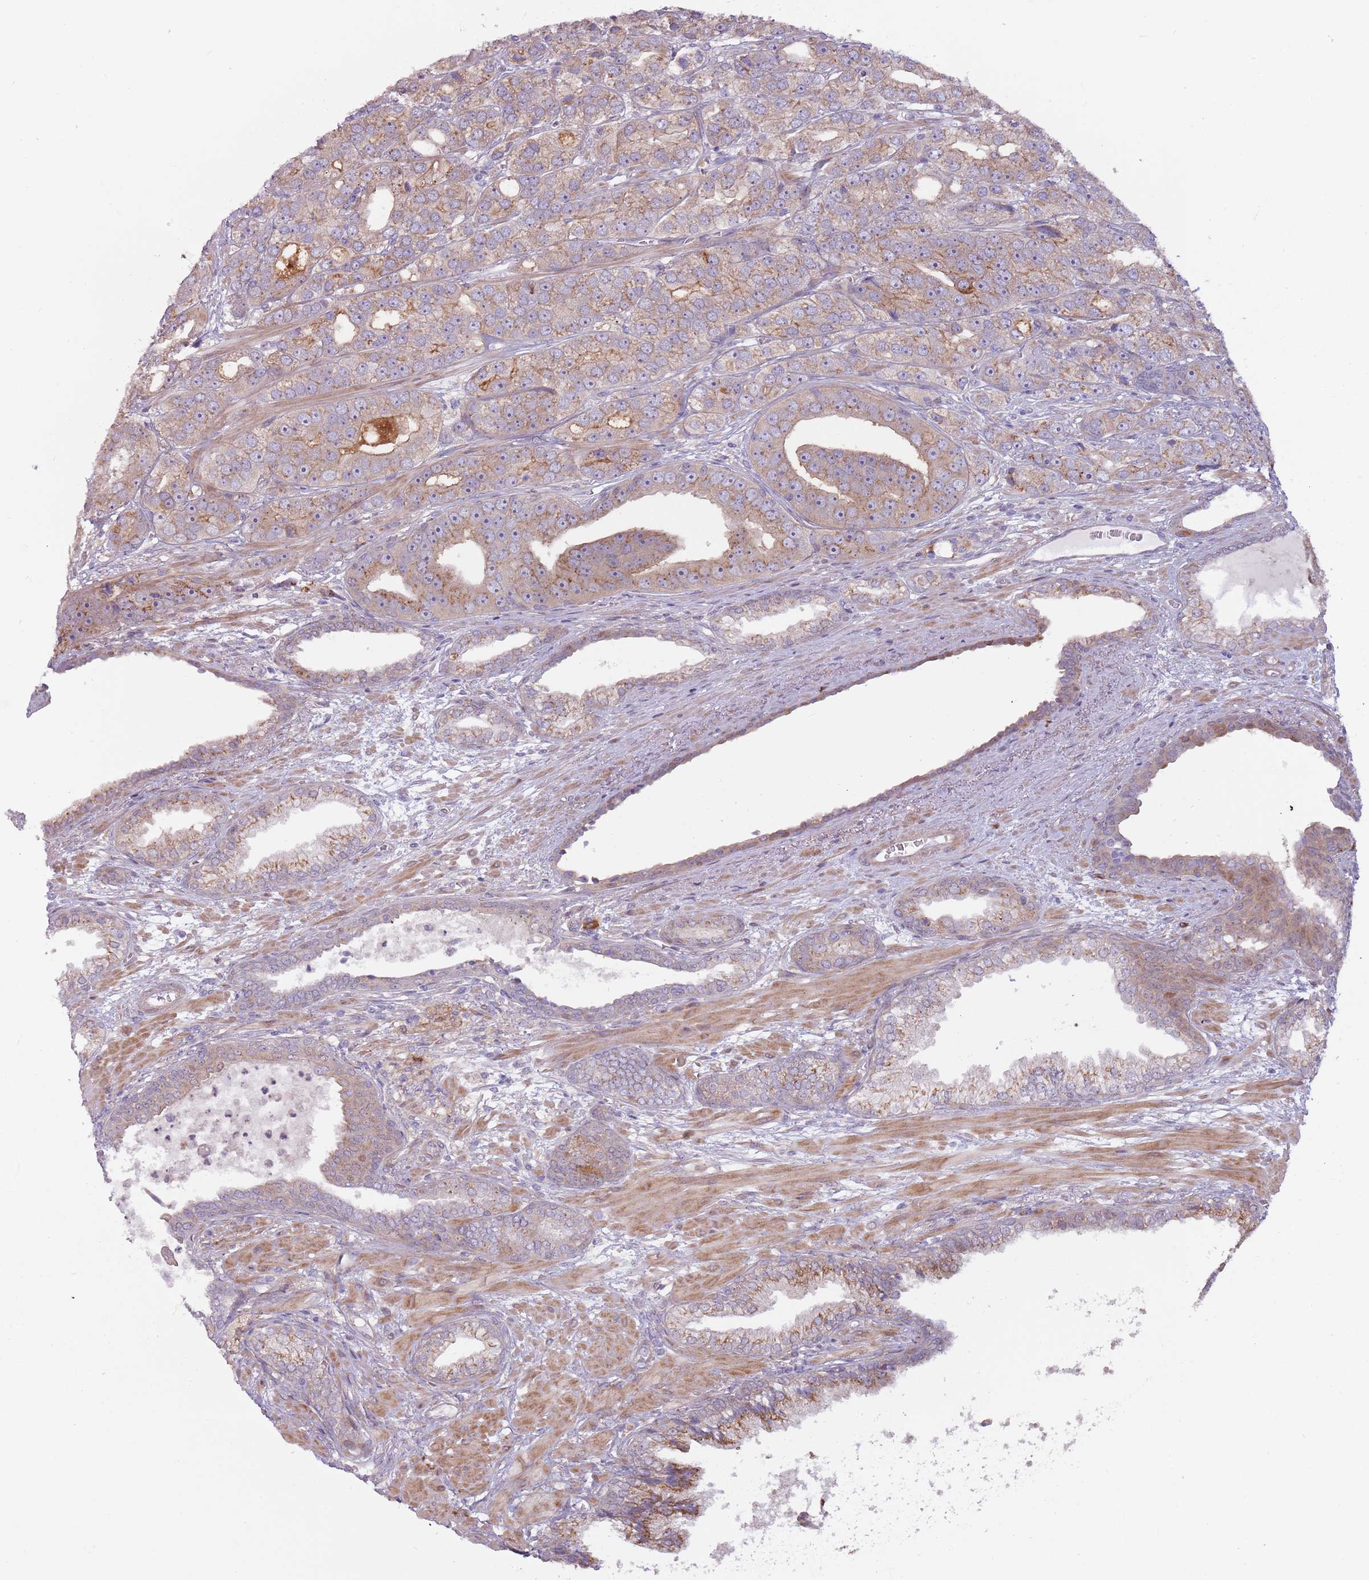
{"staining": {"intensity": "moderate", "quantity": "25%-75%", "location": "cytoplasmic/membranous"}, "tissue": "prostate cancer", "cell_type": "Tumor cells", "image_type": "cancer", "snomed": [{"axis": "morphology", "description": "Adenocarcinoma, High grade"}, {"axis": "topography", "description": "Prostate"}], "caption": "Immunohistochemistry (IHC) staining of prostate high-grade adenocarcinoma, which reveals medium levels of moderate cytoplasmic/membranous expression in approximately 25%-75% of tumor cells indicating moderate cytoplasmic/membranous protein staining. The staining was performed using DAB (3,3'-diaminobenzidine) (brown) for protein detection and nuclei were counterstained in hematoxylin (blue).", "gene": "CCDC150", "patient": {"sex": "male", "age": 71}}